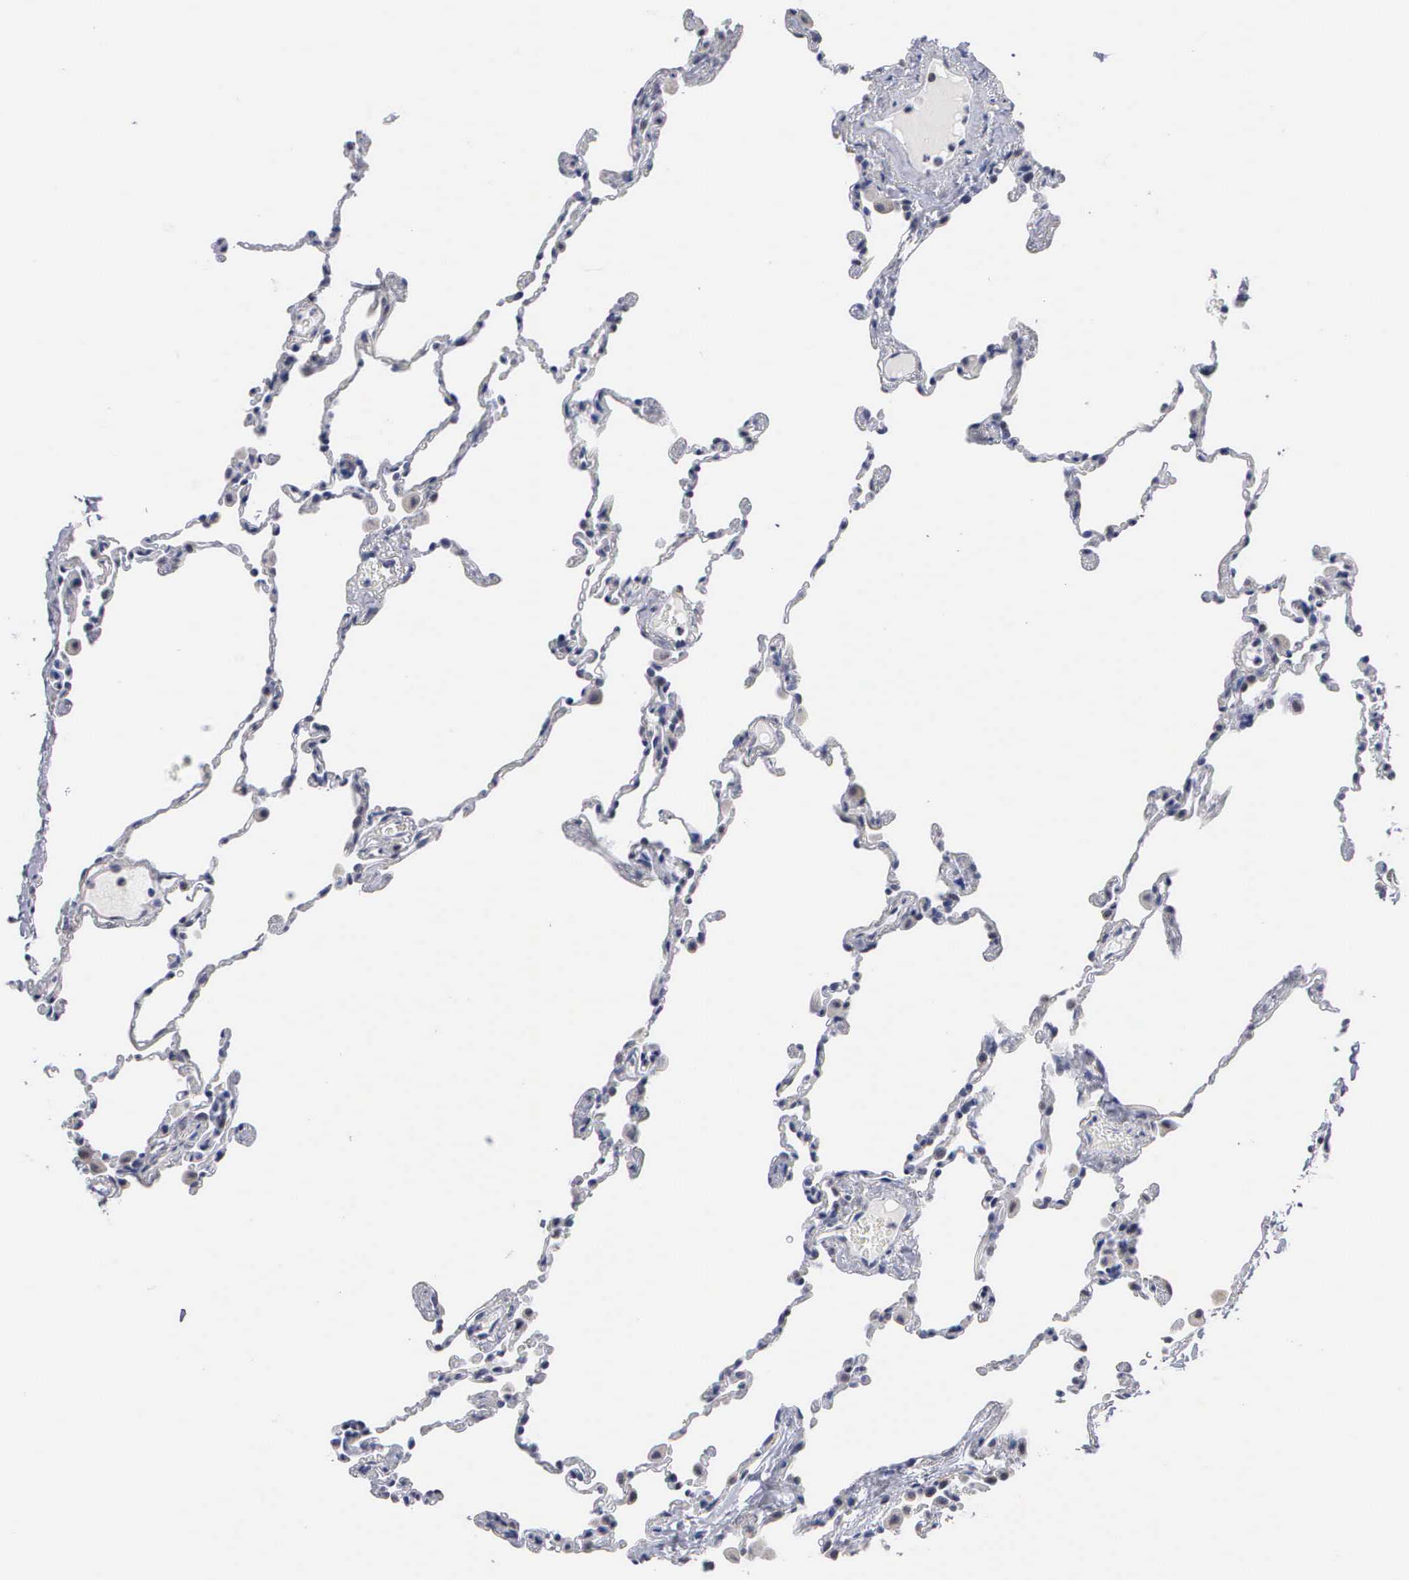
{"staining": {"intensity": "strong", "quantity": "<25%", "location": "nuclear"}, "tissue": "lung", "cell_type": "Alveolar cells", "image_type": "normal", "snomed": [{"axis": "morphology", "description": "Normal tissue, NOS"}, {"axis": "topography", "description": "Lung"}], "caption": "Strong nuclear protein expression is appreciated in approximately <25% of alveolar cells in lung.", "gene": "KDM6A", "patient": {"sex": "female", "age": 61}}